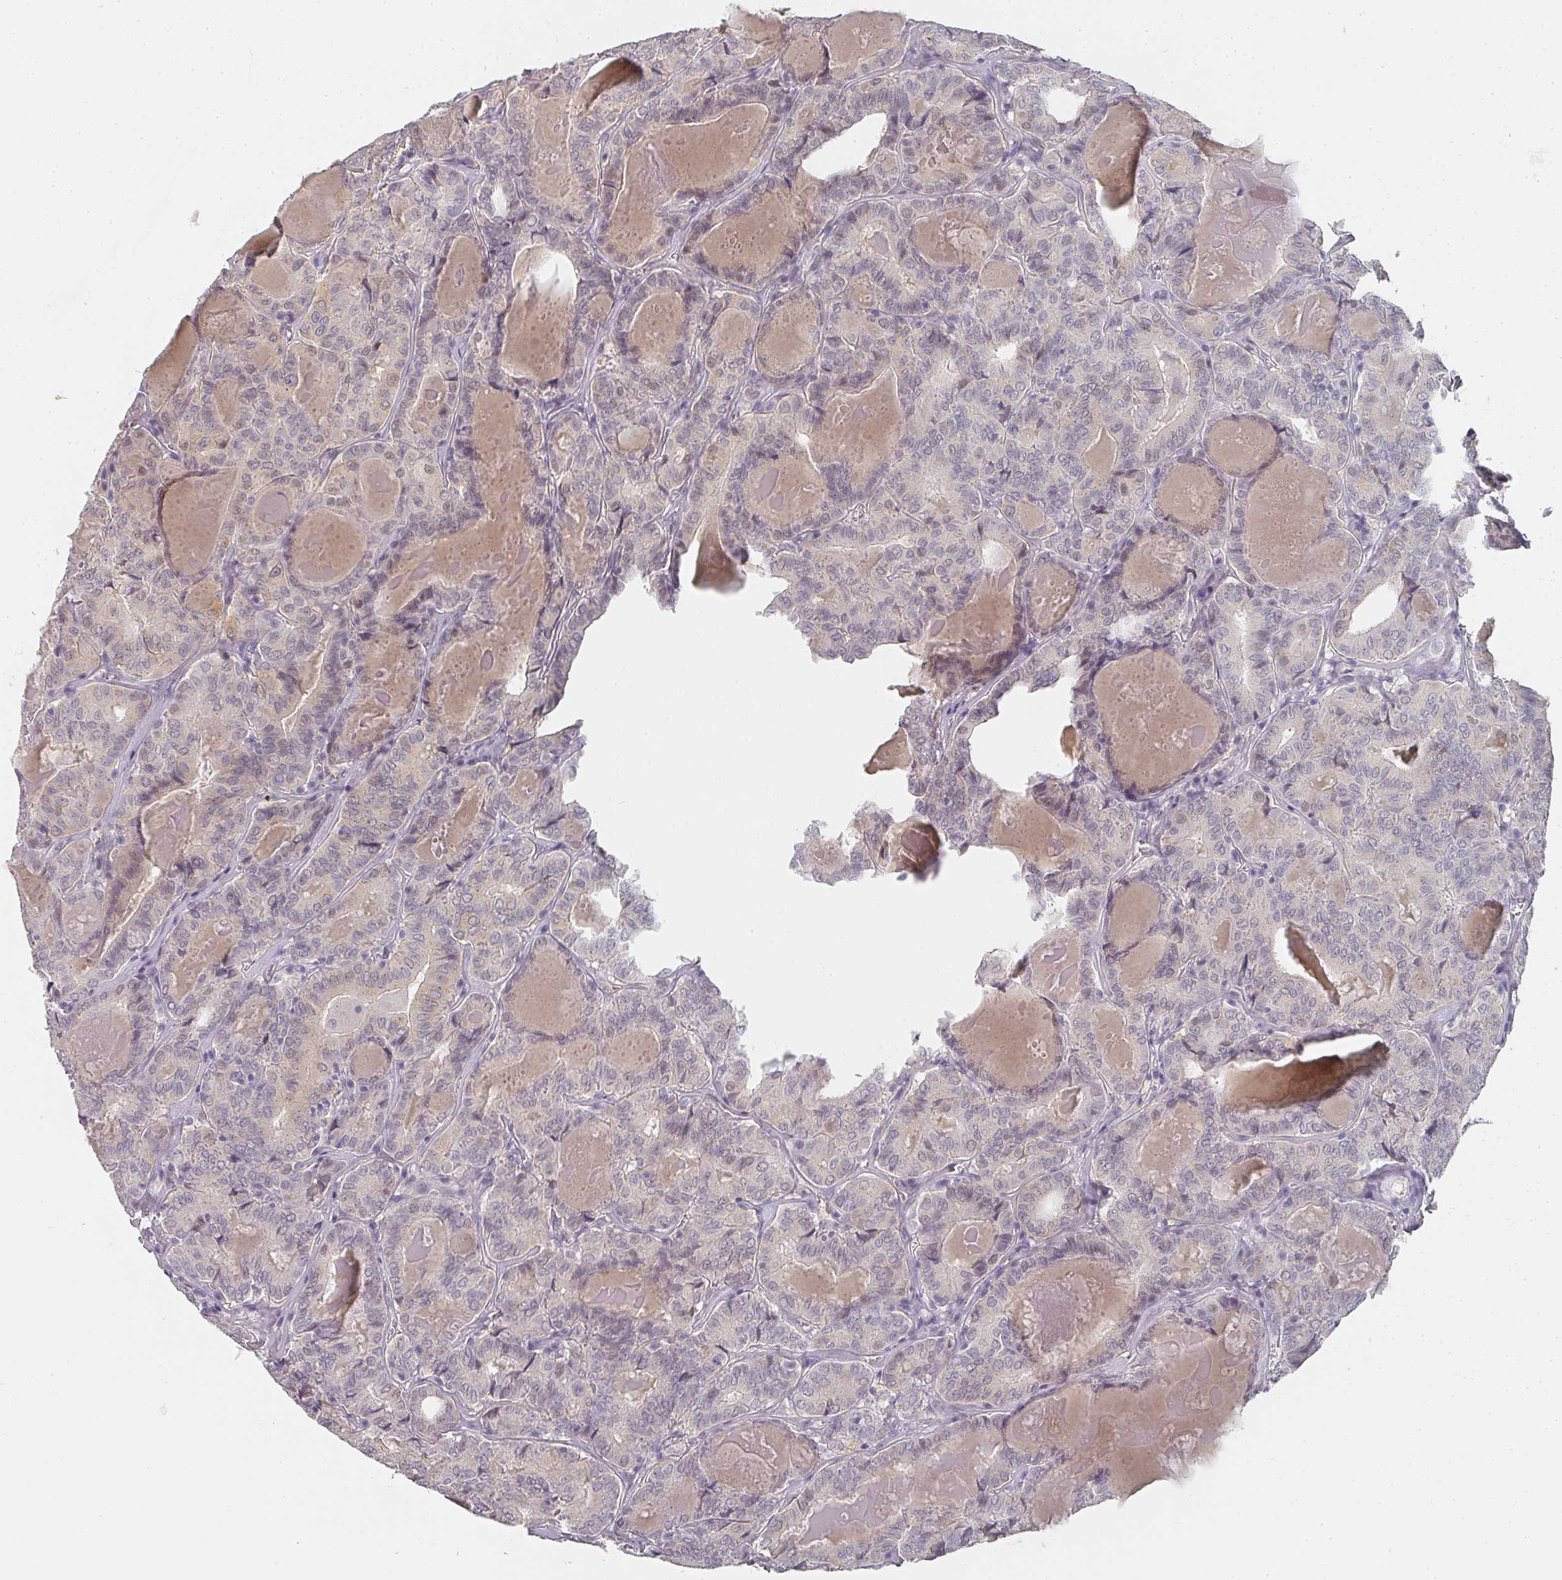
{"staining": {"intensity": "weak", "quantity": "<25%", "location": "nuclear"}, "tissue": "thyroid cancer", "cell_type": "Tumor cells", "image_type": "cancer", "snomed": [{"axis": "morphology", "description": "Papillary adenocarcinoma, NOS"}, {"axis": "topography", "description": "Thyroid gland"}], "caption": "A high-resolution histopathology image shows IHC staining of thyroid cancer (papillary adenocarcinoma), which shows no significant expression in tumor cells.", "gene": "SHISA2", "patient": {"sex": "female", "age": 72}}